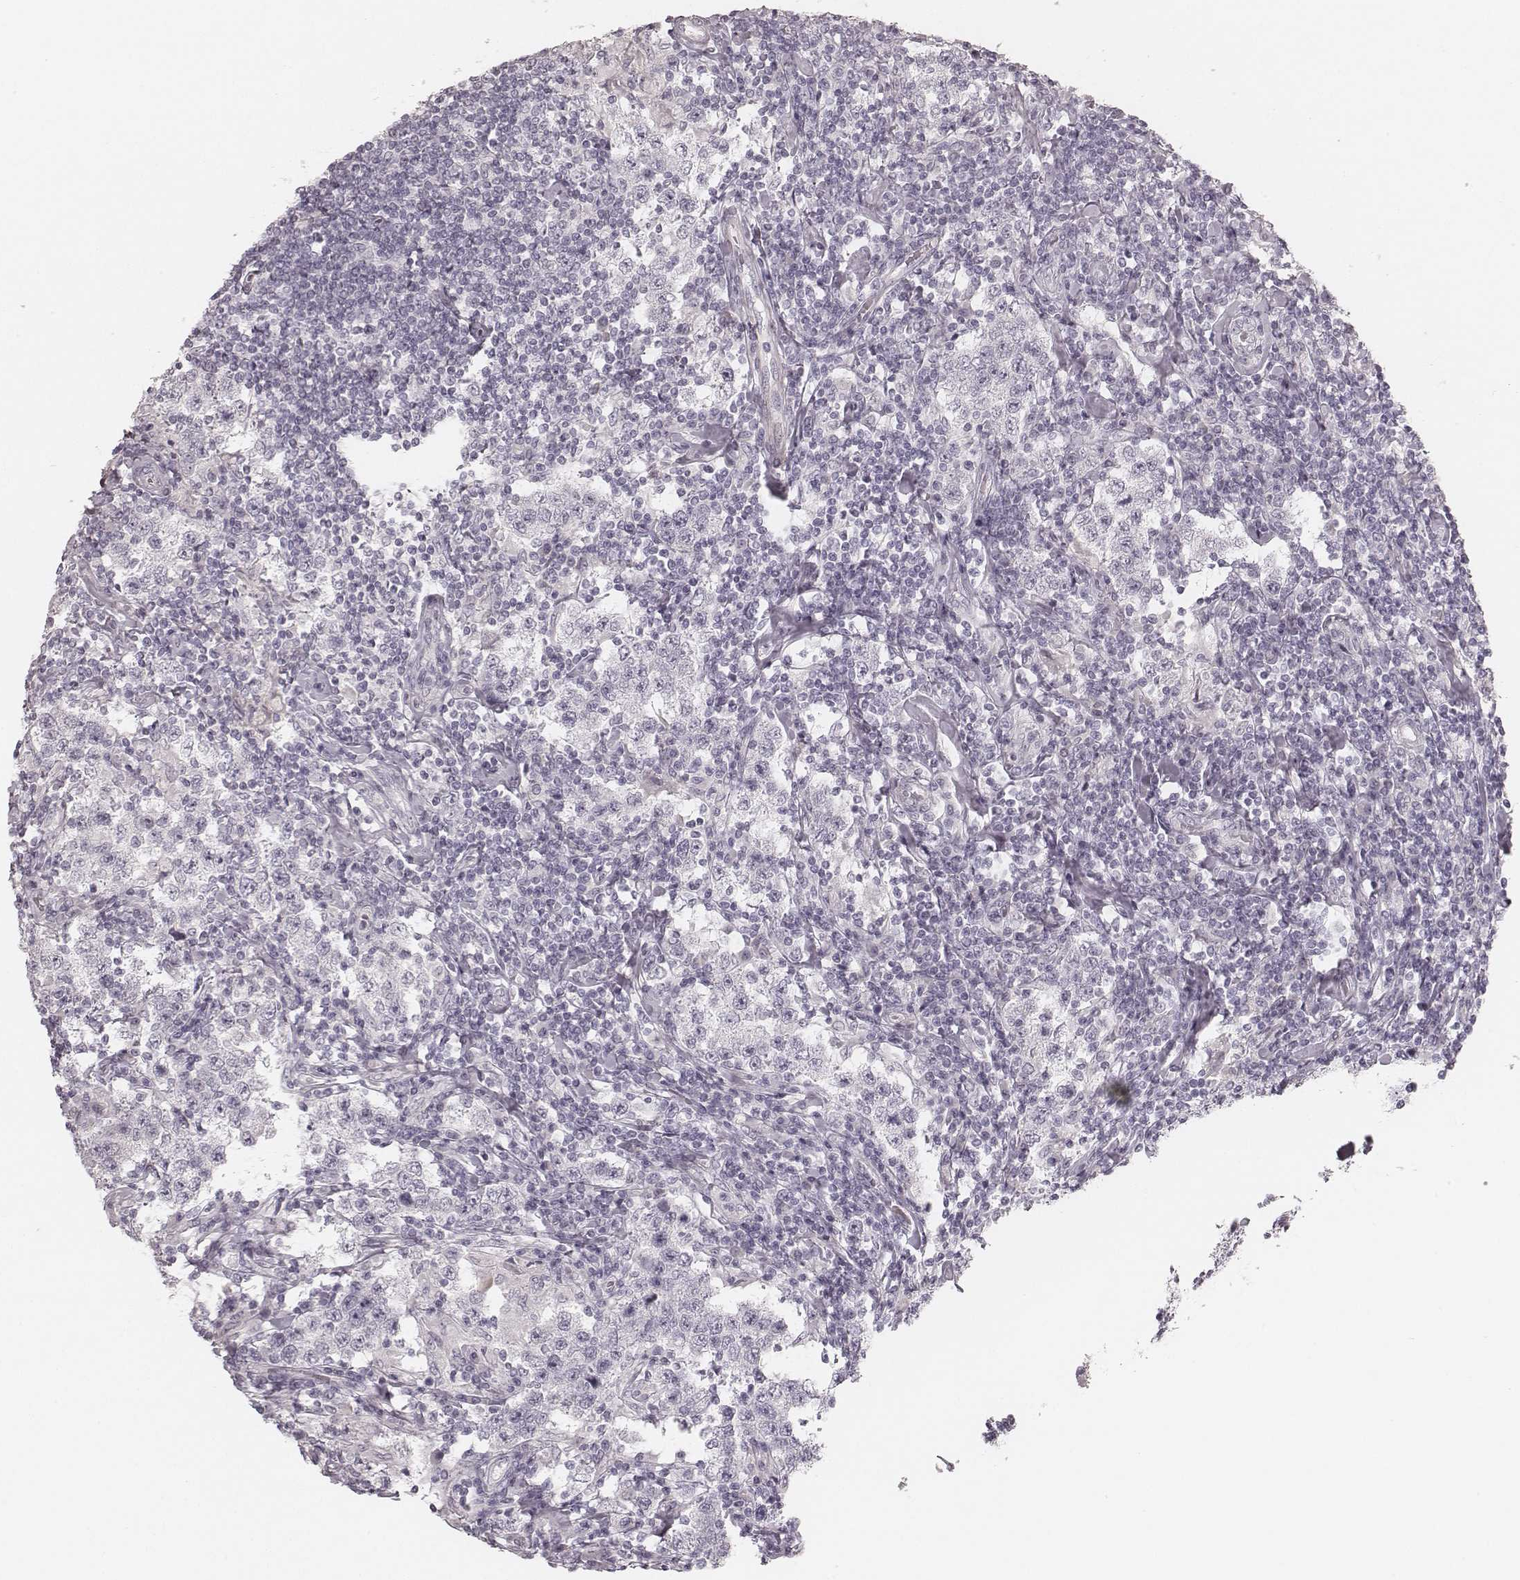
{"staining": {"intensity": "negative", "quantity": "none", "location": "none"}, "tissue": "testis cancer", "cell_type": "Tumor cells", "image_type": "cancer", "snomed": [{"axis": "morphology", "description": "Seminoma, NOS"}, {"axis": "morphology", "description": "Carcinoma, Embryonal, NOS"}, {"axis": "topography", "description": "Testis"}], "caption": "Human testis embryonal carcinoma stained for a protein using immunohistochemistry (IHC) demonstrates no expression in tumor cells.", "gene": "SPATA24", "patient": {"sex": "male", "age": 41}}